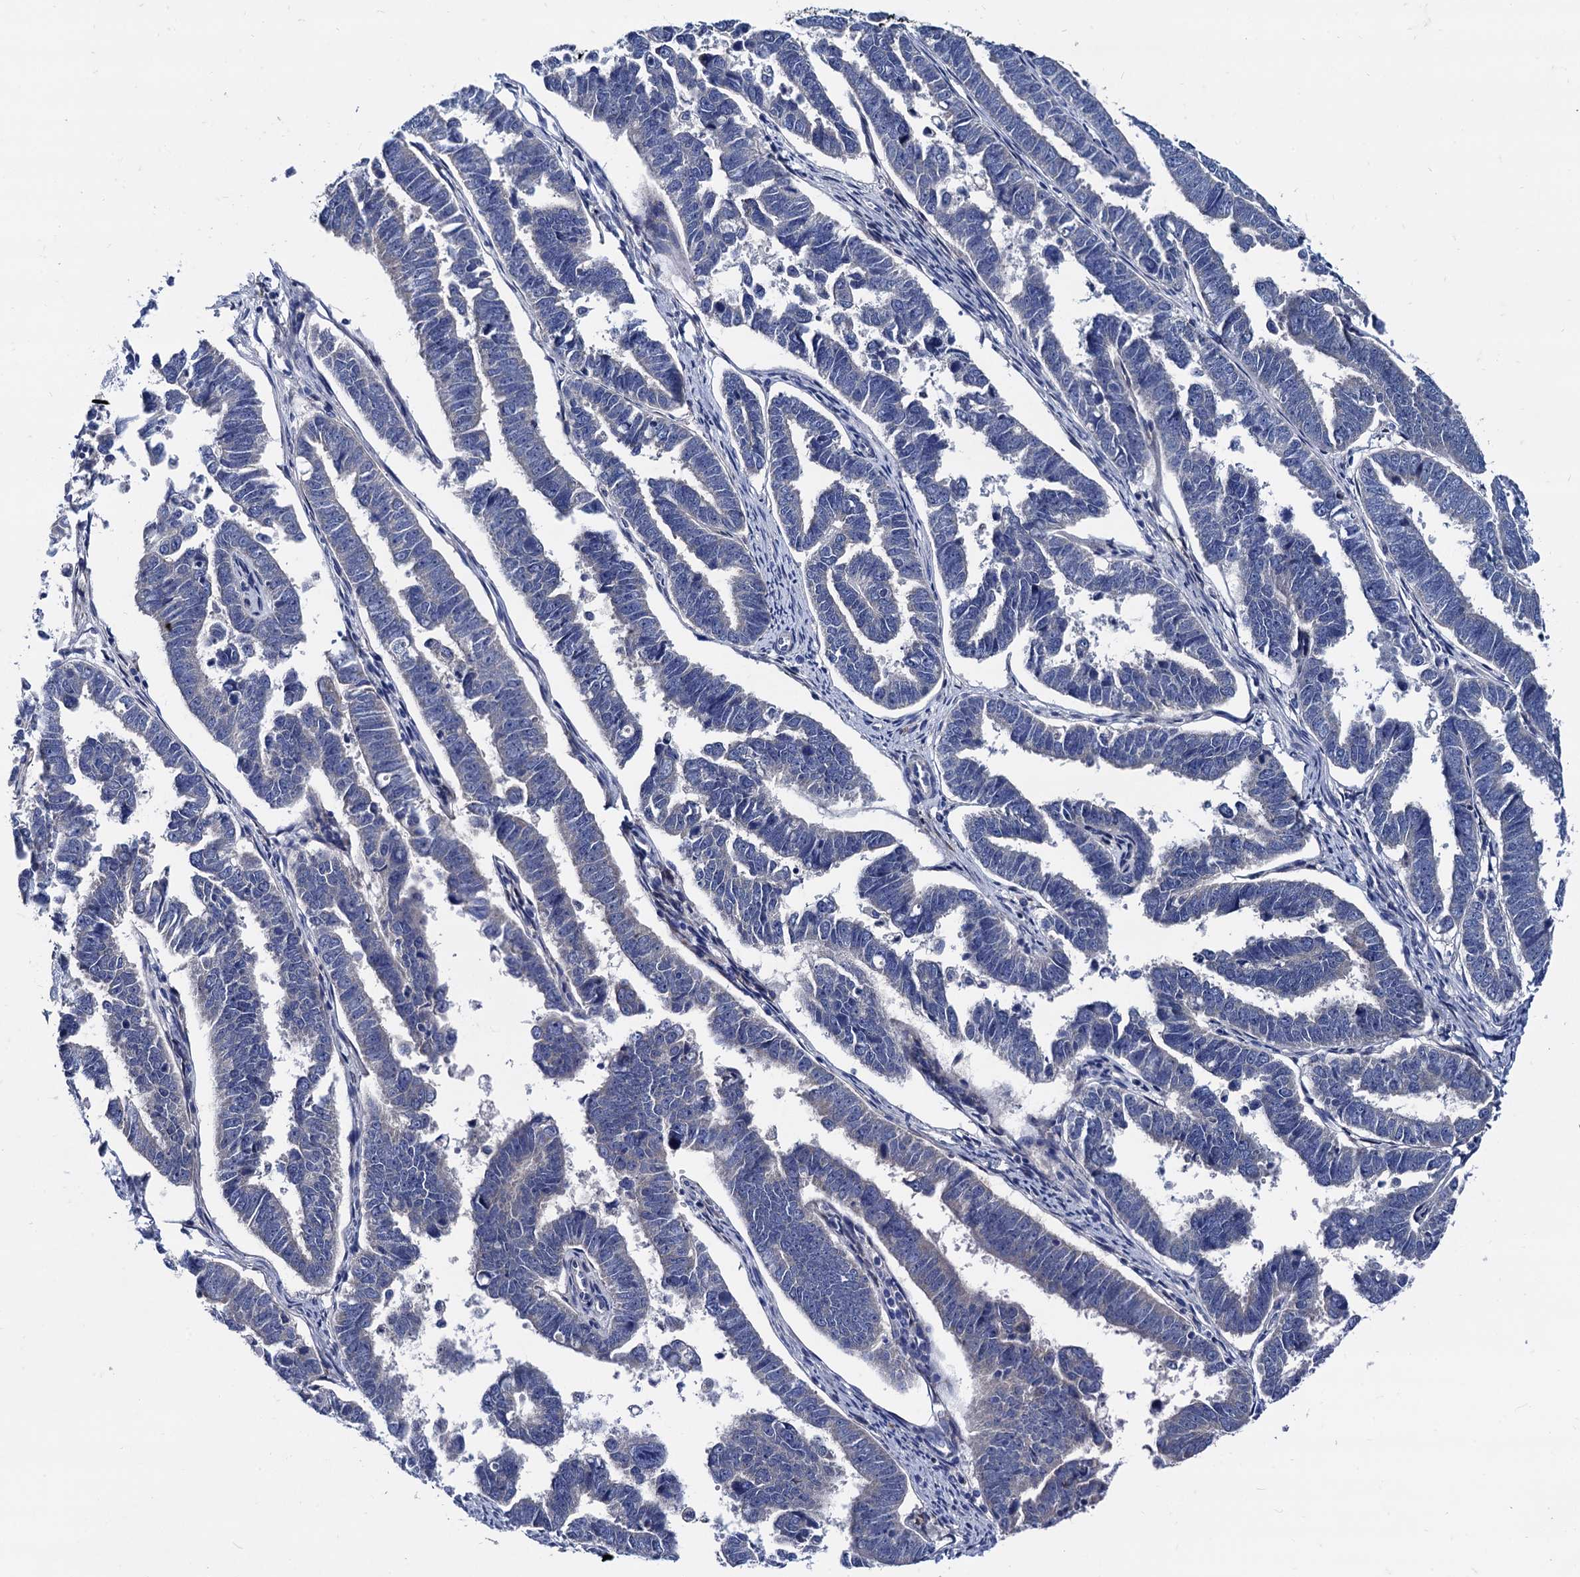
{"staining": {"intensity": "negative", "quantity": "none", "location": "none"}, "tissue": "endometrial cancer", "cell_type": "Tumor cells", "image_type": "cancer", "snomed": [{"axis": "morphology", "description": "Adenocarcinoma, NOS"}, {"axis": "topography", "description": "Endometrium"}], "caption": "Immunohistochemistry of adenocarcinoma (endometrial) exhibits no positivity in tumor cells.", "gene": "FOXR2", "patient": {"sex": "female", "age": 75}}